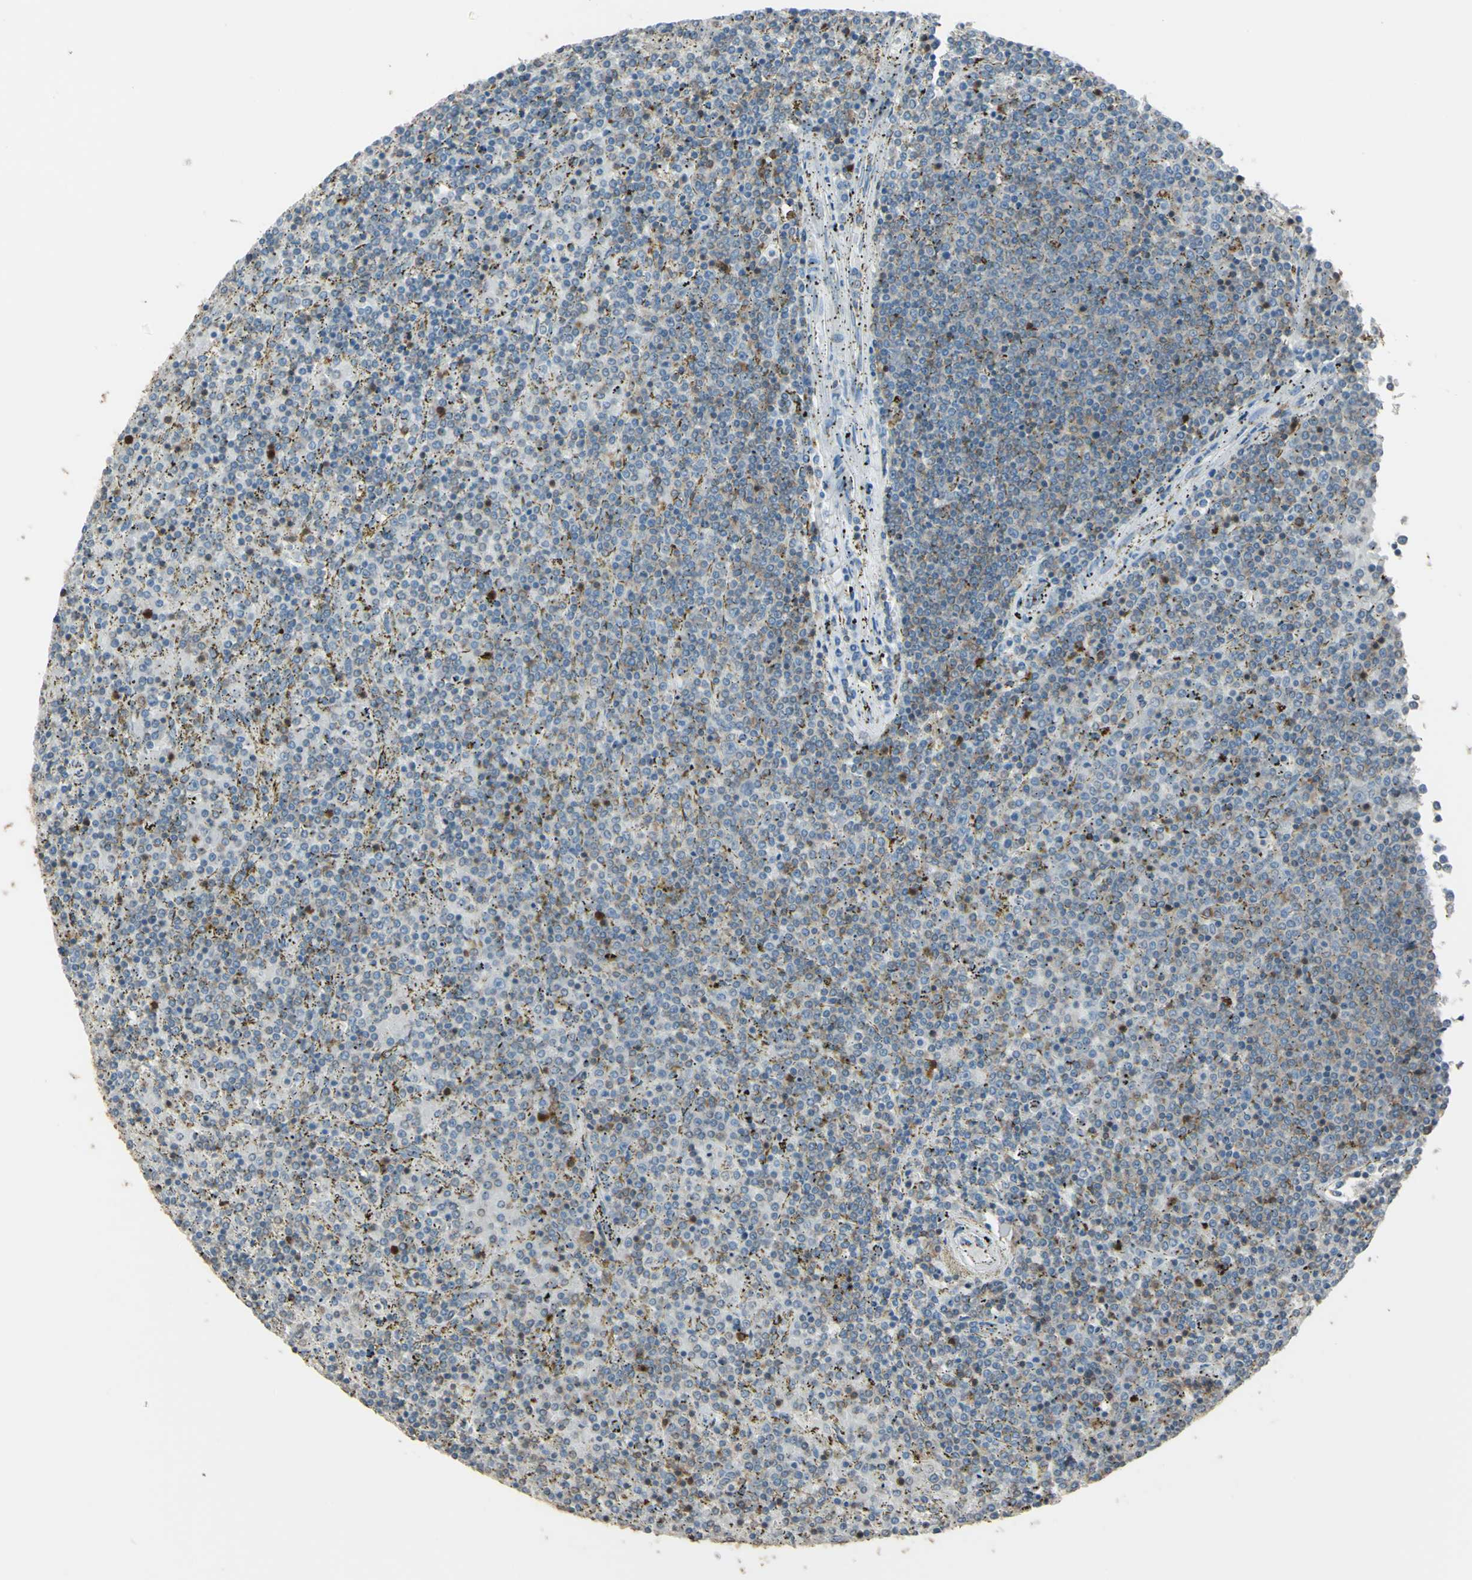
{"staining": {"intensity": "weak", "quantity": "<25%", "location": "cytoplasmic/membranous,nuclear"}, "tissue": "lymphoma", "cell_type": "Tumor cells", "image_type": "cancer", "snomed": [{"axis": "morphology", "description": "Malignant lymphoma, non-Hodgkin's type, Low grade"}, {"axis": "topography", "description": "Spleen"}], "caption": "Tumor cells are negative for brown protein staining in malignant lymphoma, non-Hodgkin's type (low-grade).", "gene": "PSTPIP1", "patient": {"sex": "female", "age": 77}}